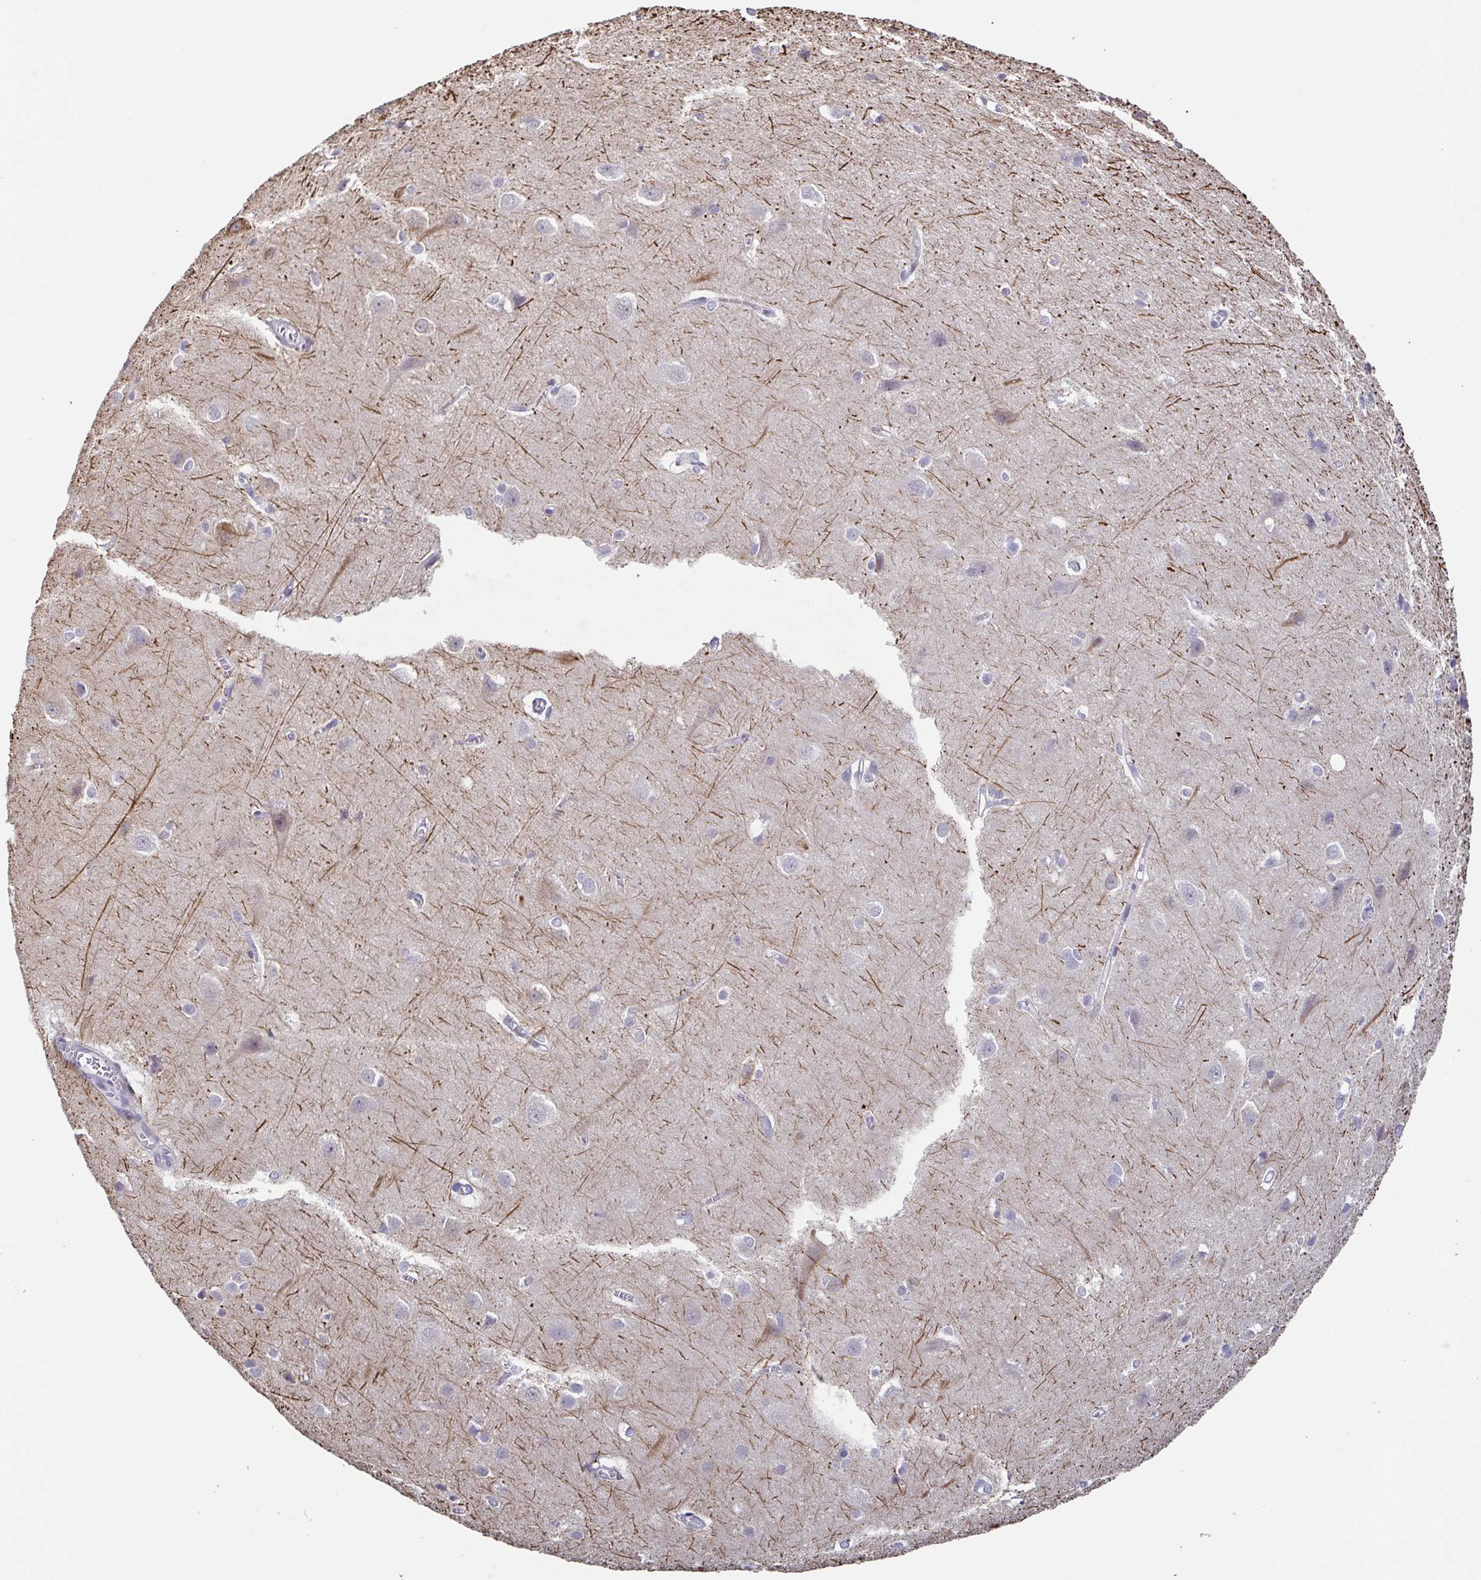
{"staining": {"intensity": "negative", "quantity": "none", "location": "none"}, "tissue": "cerebral cortex", "cell_type": "Endothelial cells", "image_type": "normal", "snomed": [{"axis": "morphology", "description": "Normal tissue, NOS"}, {"axis": "topography", "description": "Cerebral cortex"}], "caption": "Histopathology image shows no significant protein positivity in endothelial cells of benign cerebral cortex.", "gene": "NEFH", "patient": {"sex": "male", "age": 37}}